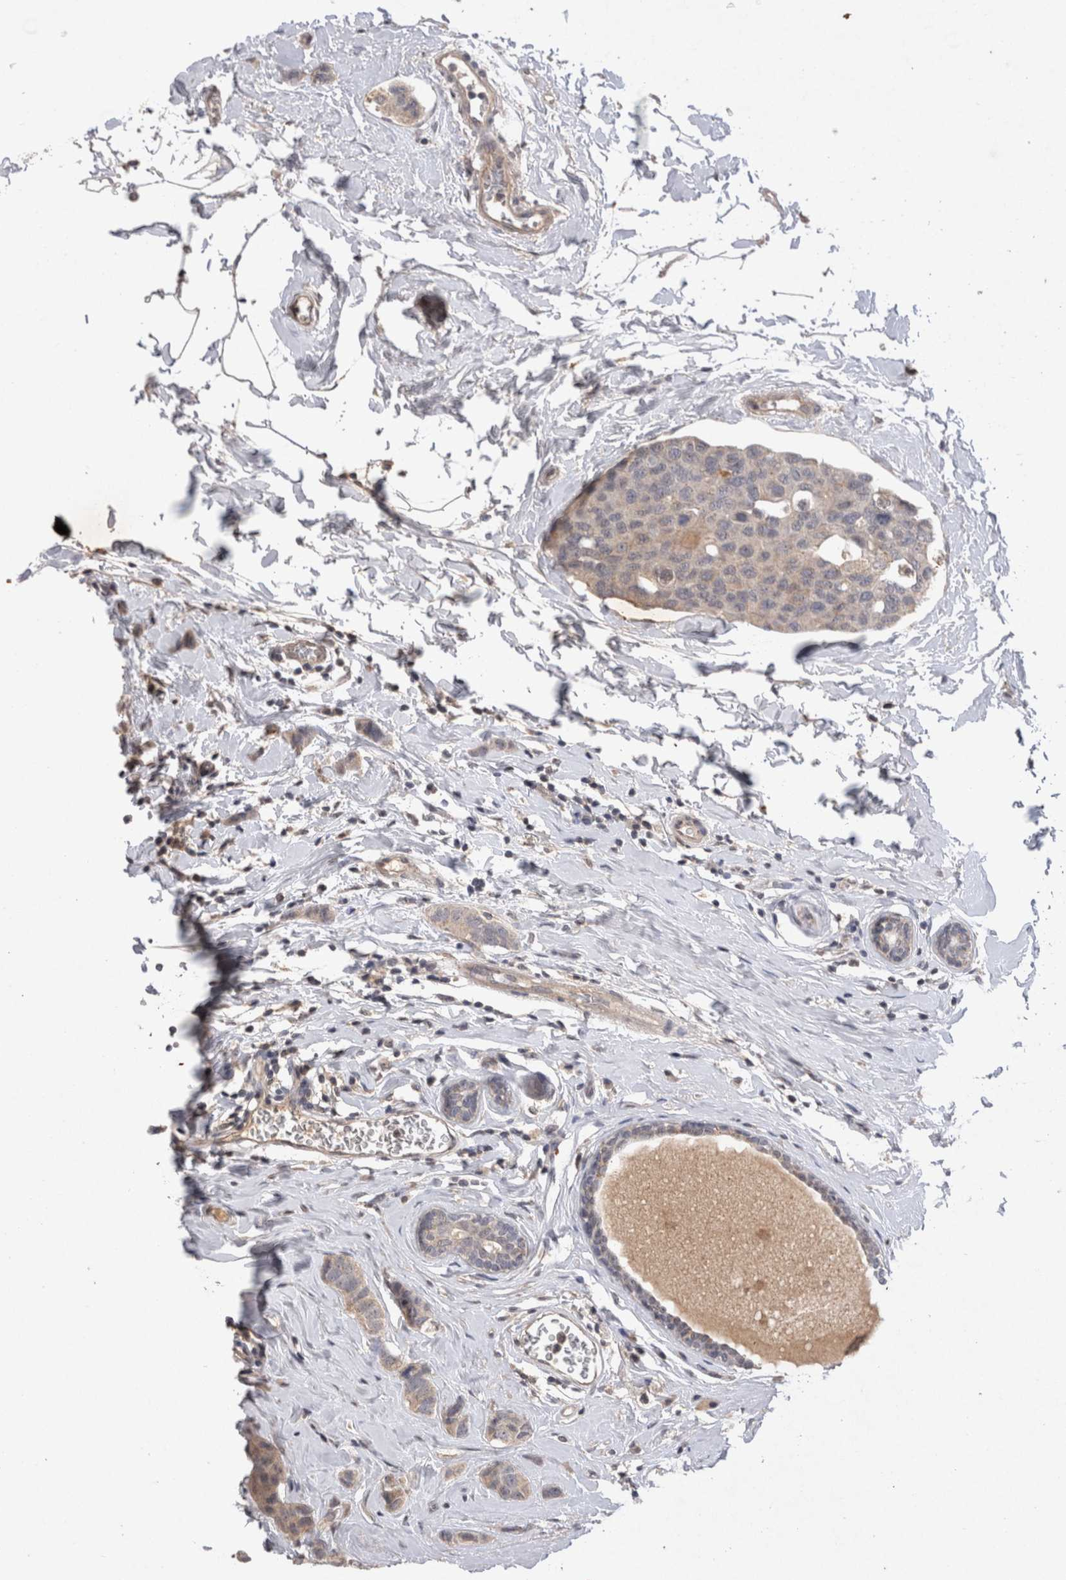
{"staining": {"intensity": "weak", "quantity": "25%-75%", "location": "cytoplasmic/membranous"}, "tissue": "breast cancer", "cell_type": "Tumor cells", "image_type": "cancer", "snomed": [{"axis": "morphology", "description": "Normal tissue, NOS"}, {"axis": "morphology", "description": "Duct carcinoma"}, {"axis": "topography", "description": "Breast"}], "caption": "A high-resolution micrograph shows immunohistochemistry (IHC) staining of breast cancer (infiltrating ductal carcinoma), which reveals weak cytoplasmic/membranous expression in approximately 25%-75% of tumor cells. (DAB IHC with brightfield microscopy, high magnification).", "gene": "RASSF3", "patient": {"sex": "female", "age": 50}}